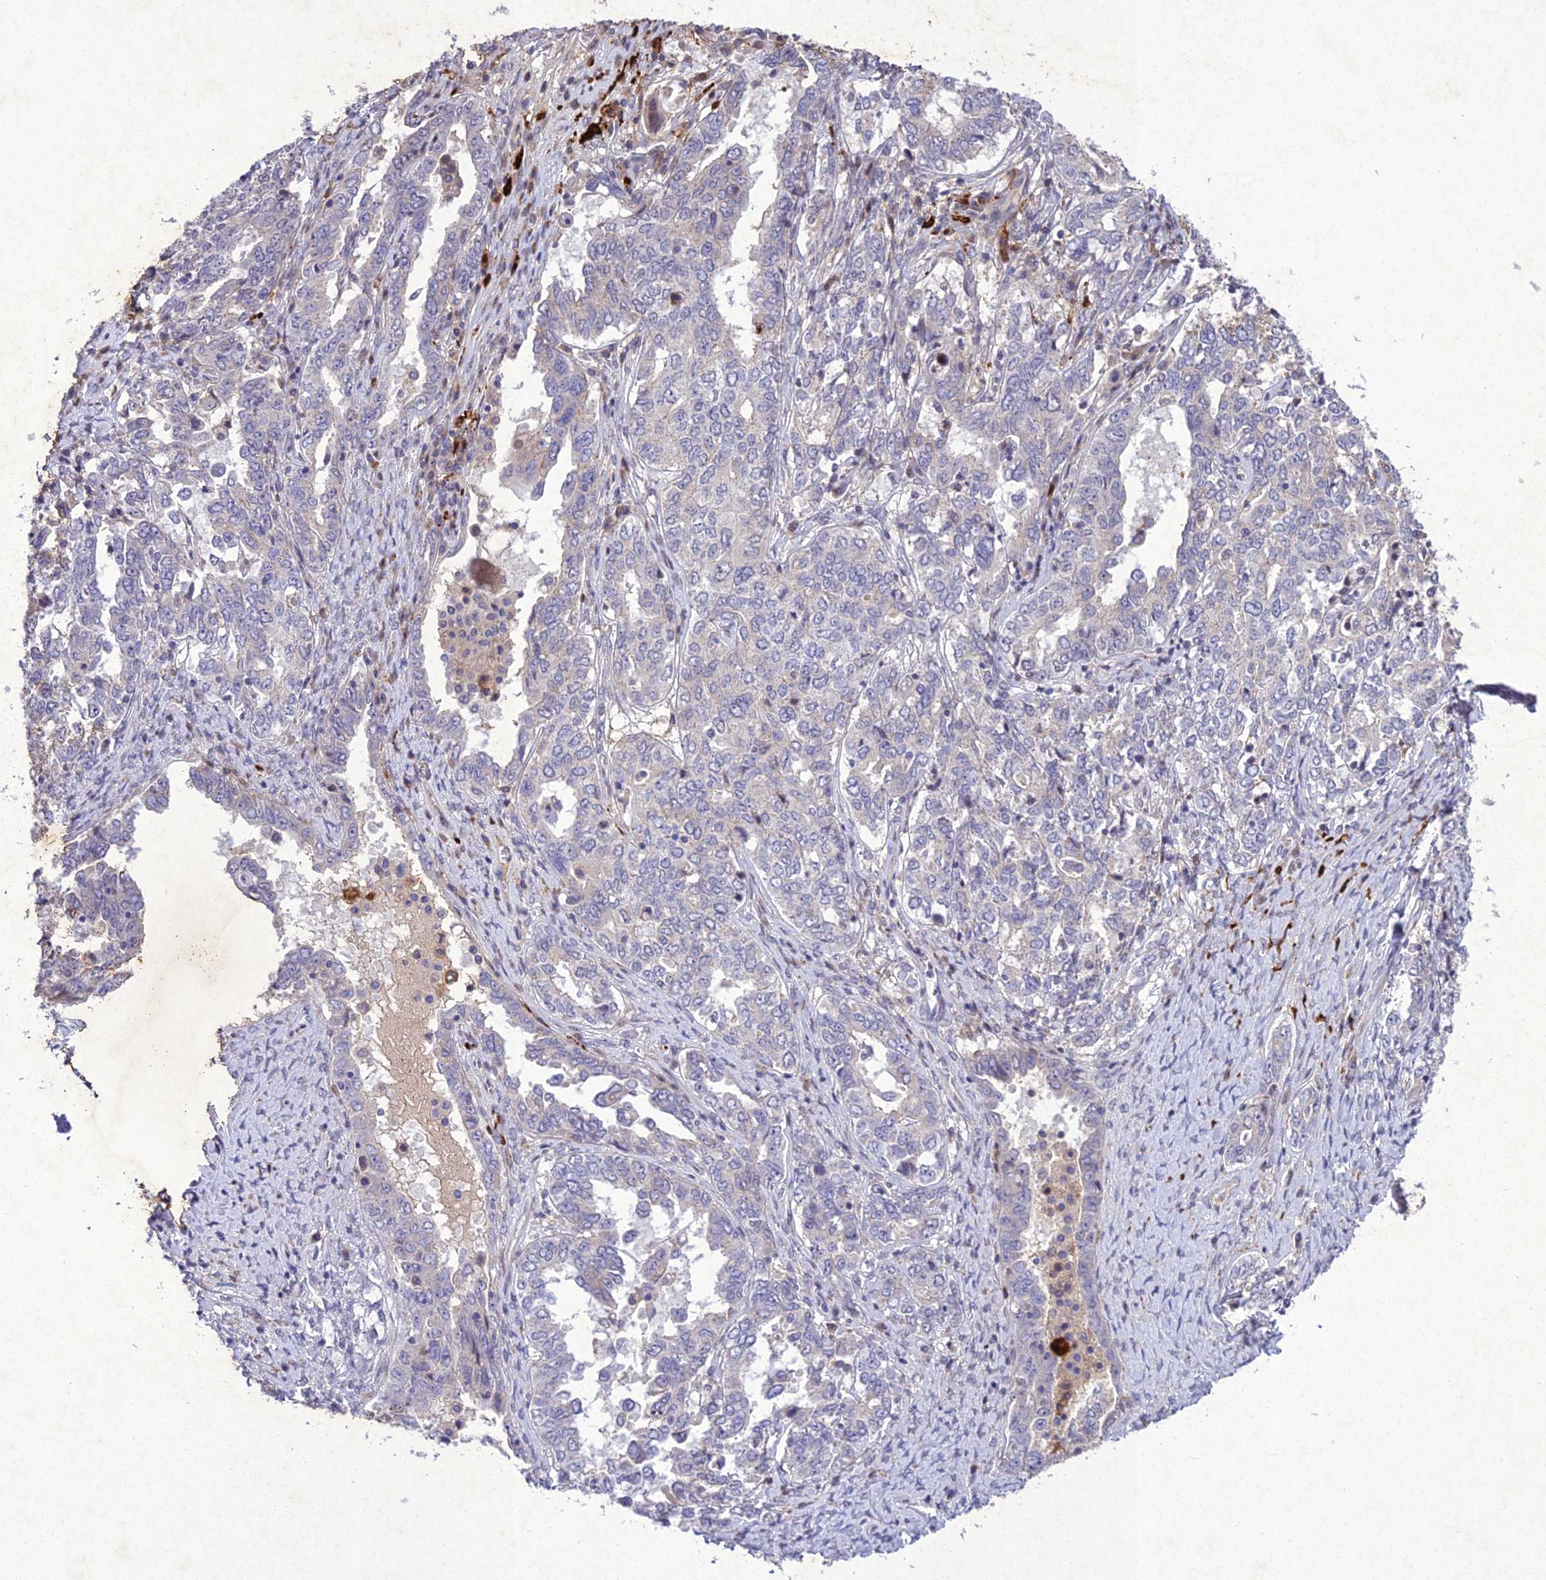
{"staining": {"intensity": "negative", "quantity": "none", "location": "none"}, "tissue": "ovarian cancer", "cell_type": "Tumor cells", "image_type": "cancer", "snomed": [{"axis": "morphology", "description": "Carcinoma, endometroid"}, {"axis": "topography", "description": "Ovary"}], "caption": "Tumor cells are negative for protein expression in human endometroid carcinoma (ovarian).", "gene": "ANKRD52", "patient": {"sex": "female", "age": 62}}